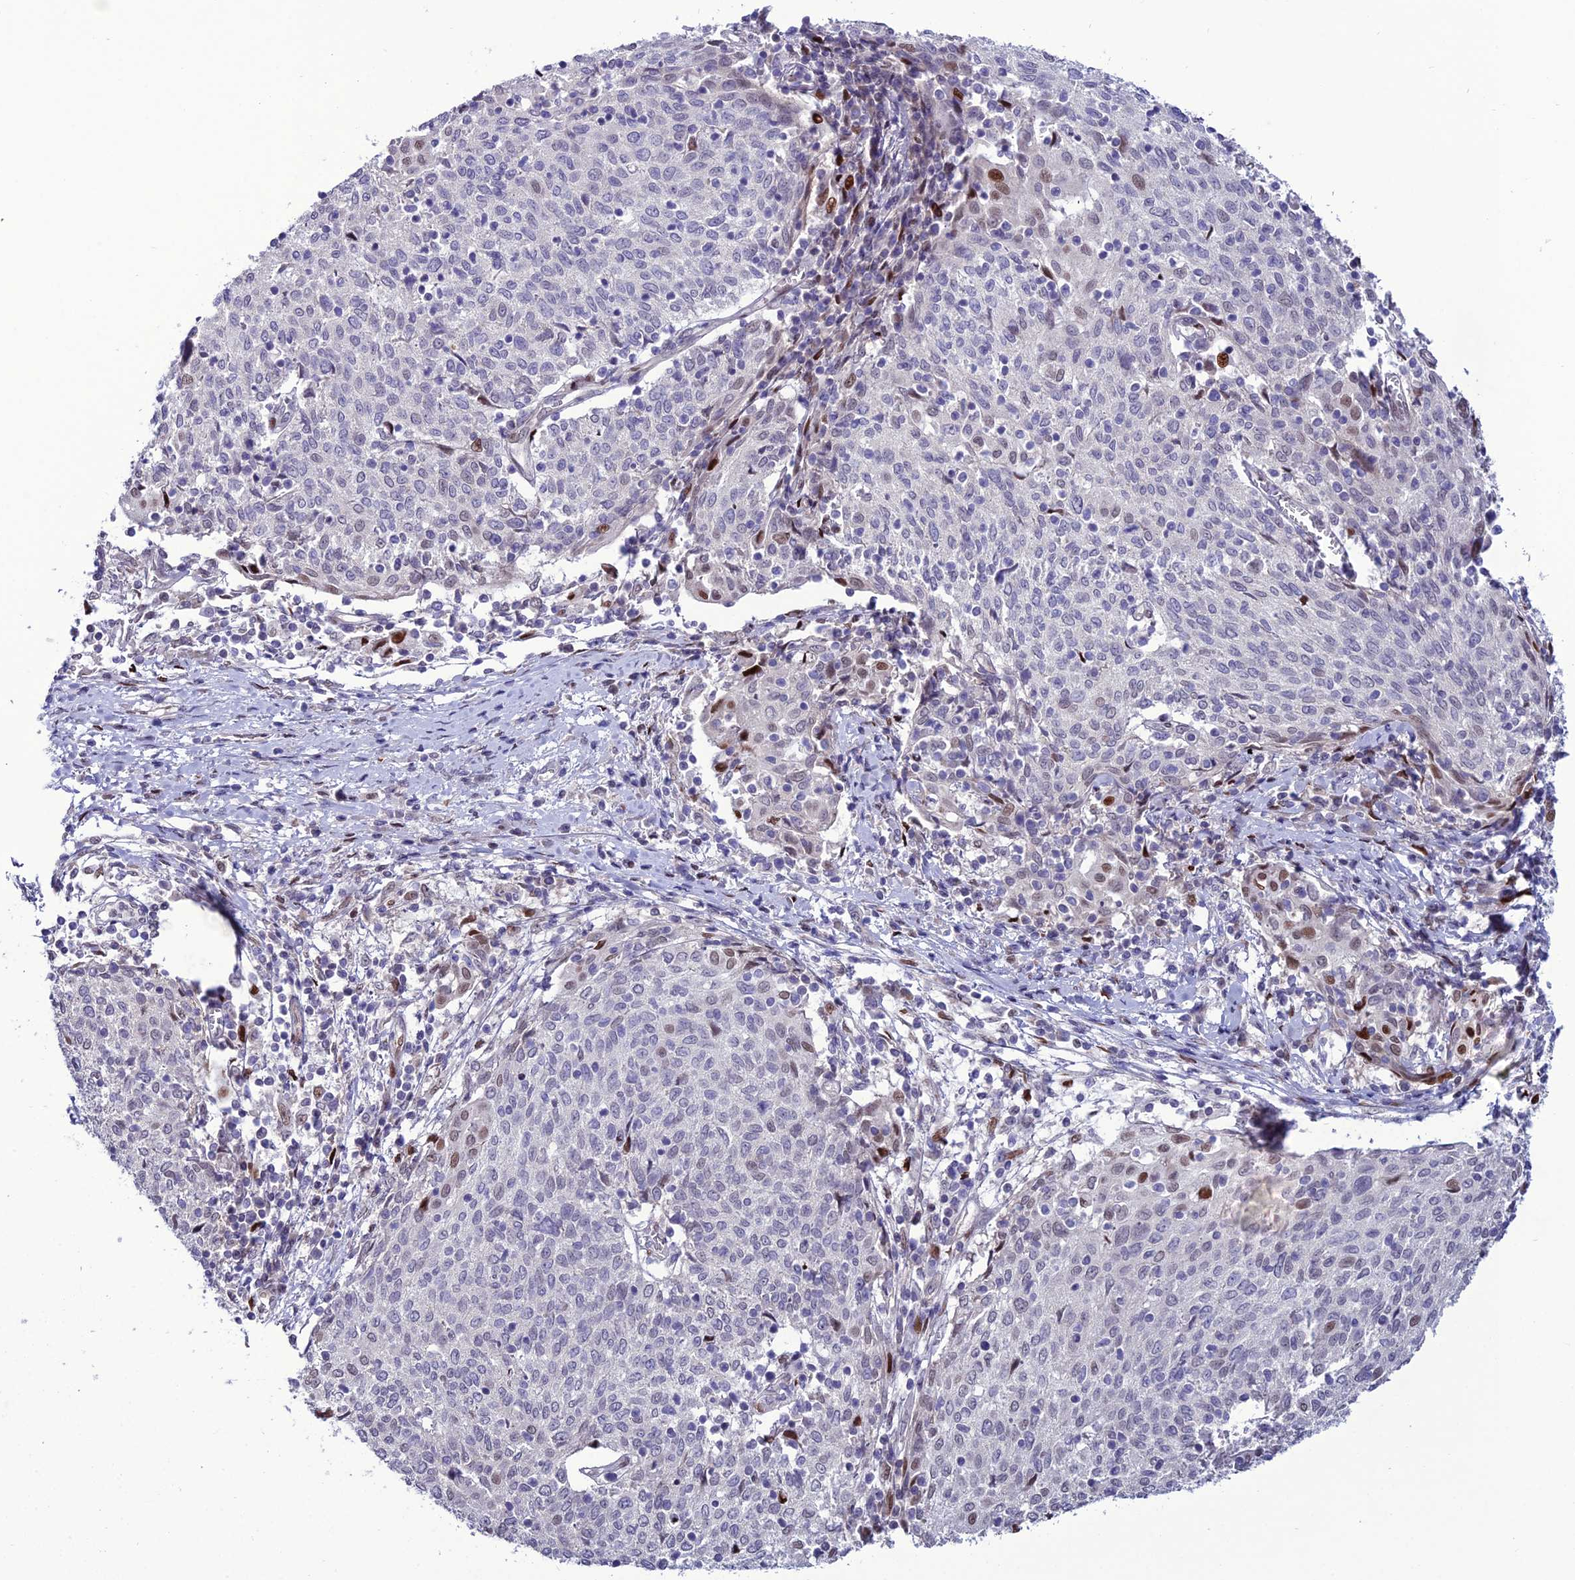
{"staining": {"intensity": "negative", "quantity": "none", "location": "none"}, "tissue": "cervical cancer", "cell_type": "Tumor cells", "image_type": "cancer", "snomed": [{"axis": "morphology", "description": "Squamous cell carcinoma, NOS"}, {"axis": "topography", "description": "Cervix"}], "caption": "Tumor cells show no significant positivity in cervical cancer.", "gene": "ZNF707", "patient": {"sex": "female", "age": 52}}